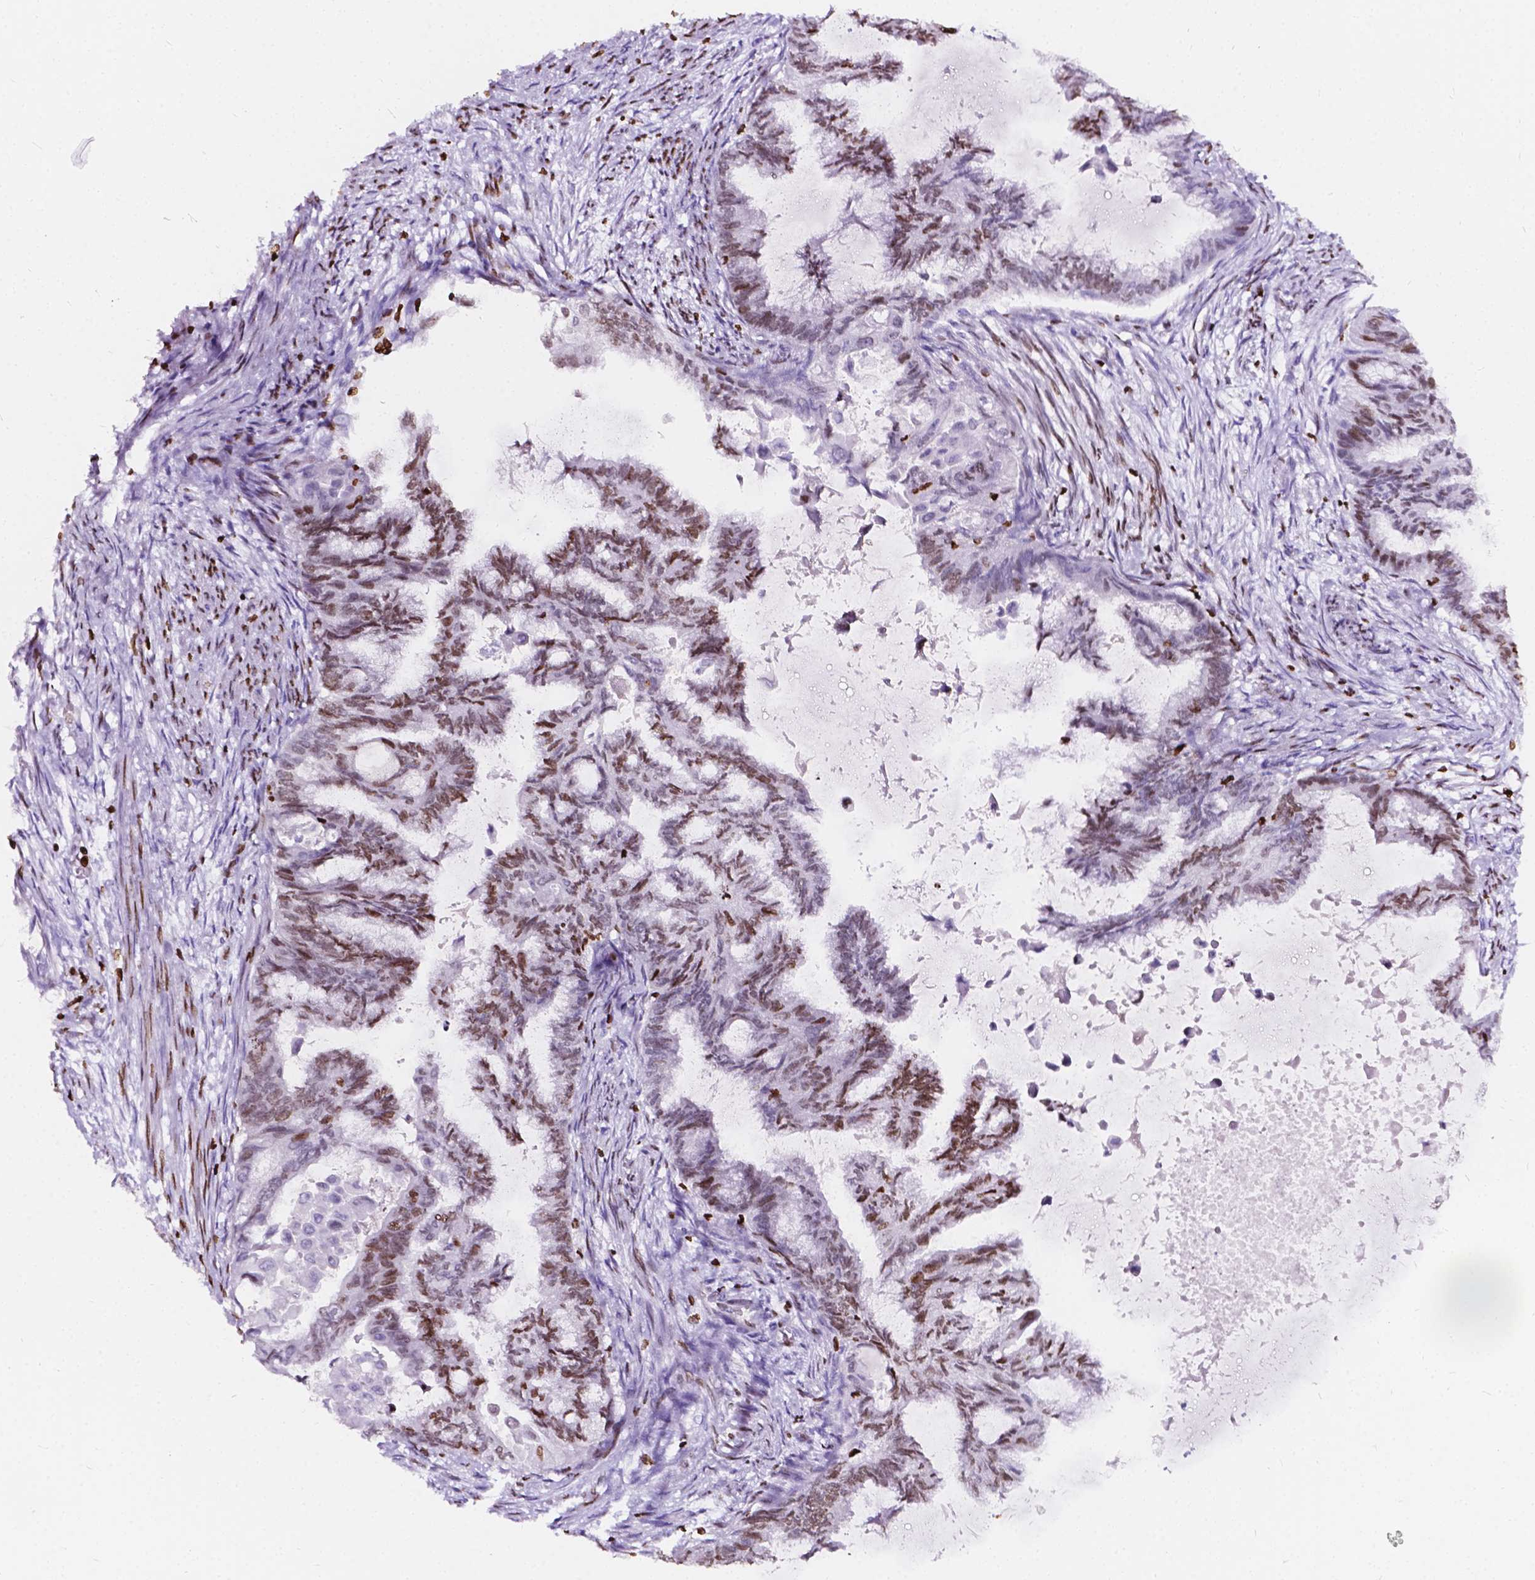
{"staining": {"intensity": "moderate", "quantity": "25%-75%", "location": "nuclear"}, "tissue": "endometrial cancer", "cell_type": "Tumor cells", "image_type": "cancer", "snomed": [{"axis": "morphology", "description": "Adenocarcinoma, NOS"}, {"axis": "topography", "description": "Endometrium"}], "caption": "Approximately 25%-75% of tumor cells in endometrial cancer (adenocarcinoma) display moderate nuclear protein expression as visualized by brown immunohistochemical staining.", "gene": "CBY3", "patient": {"sex": "female", "age": 86}}